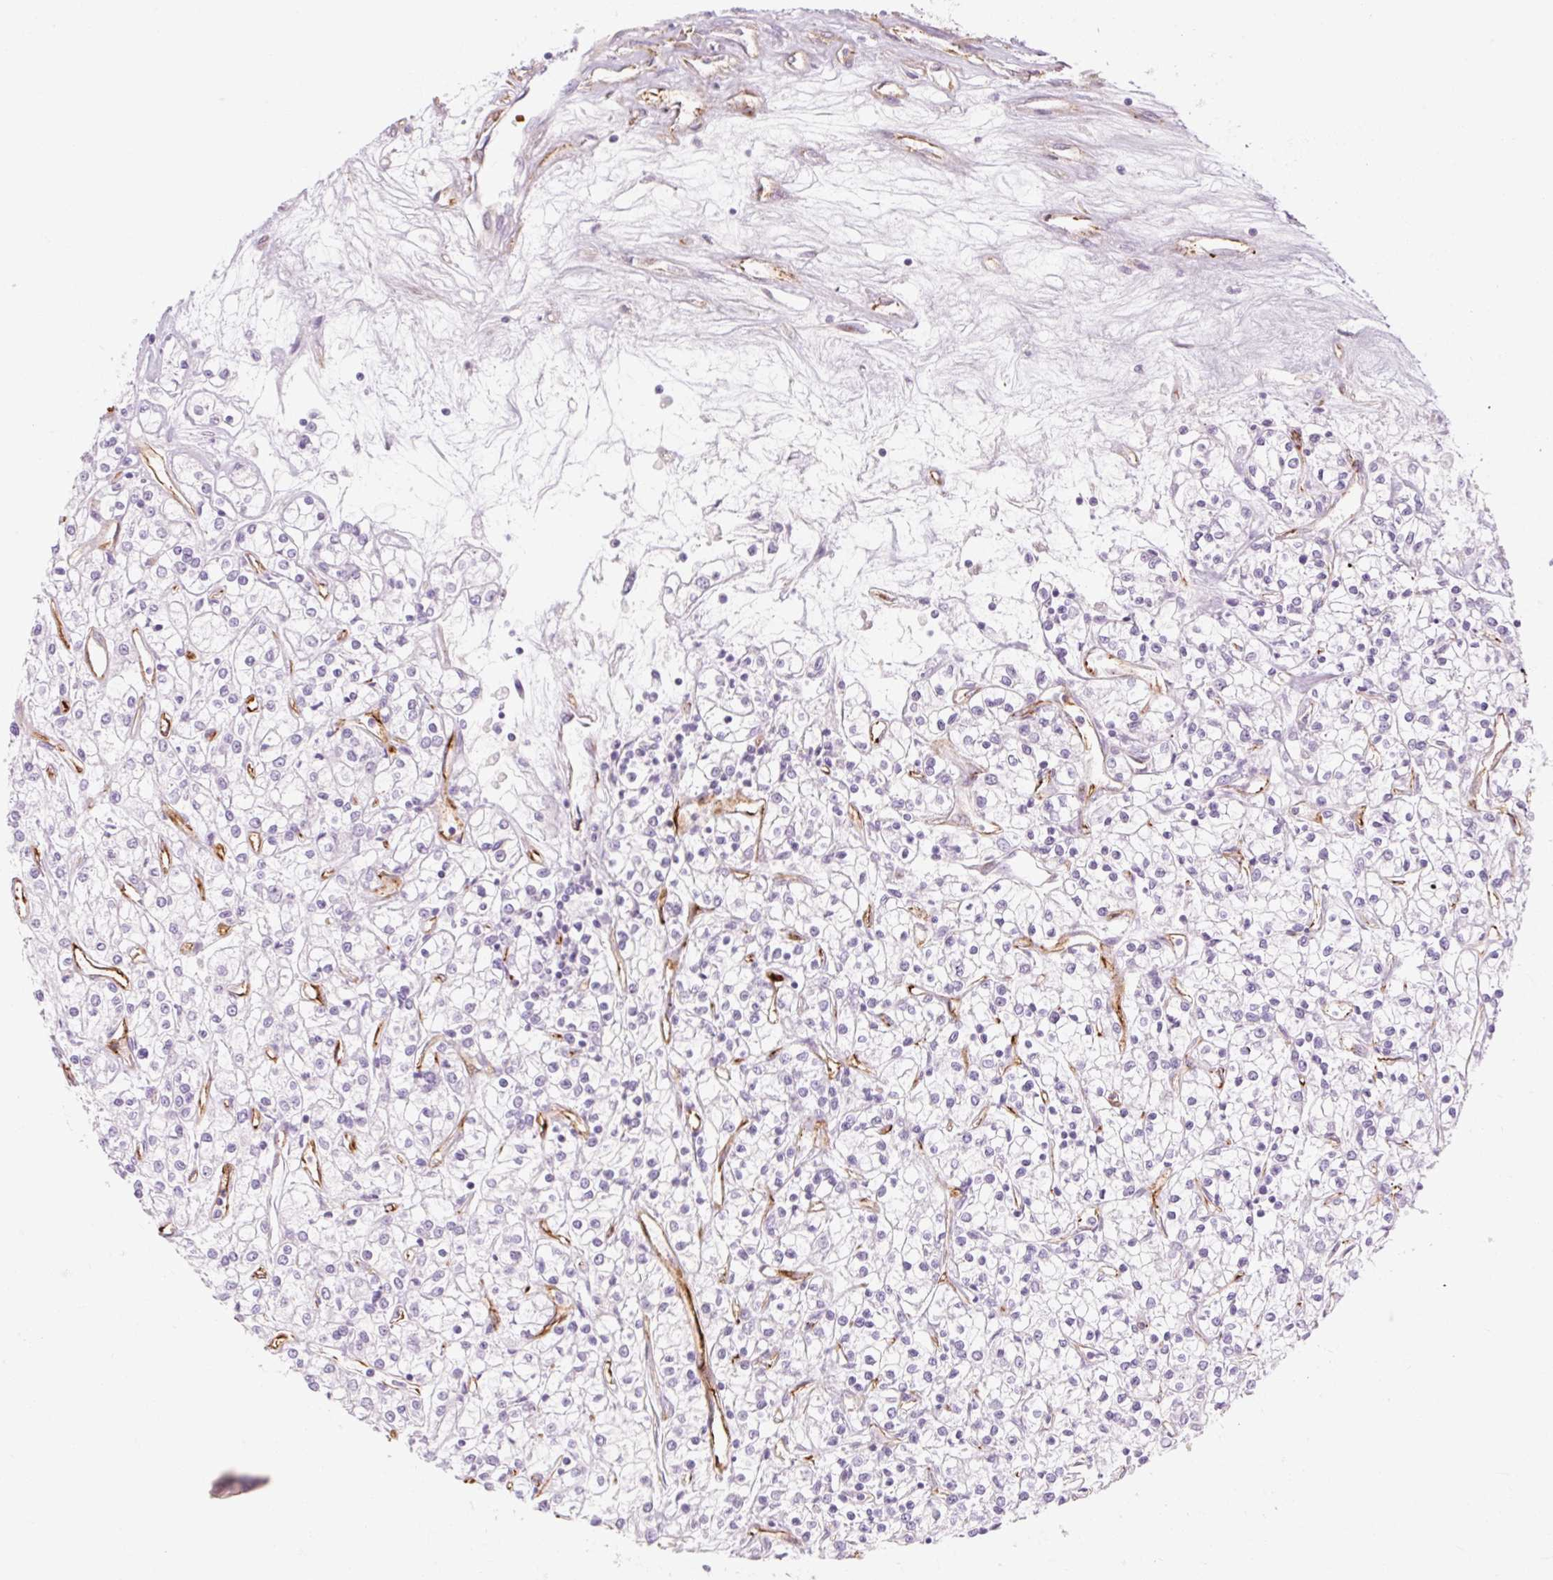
{"staining": {"intensity": "negative", "quantity": "none", "location": "none"}, "tissue": "renal cancer", "cell_type": "Tumor cells", "image_type": "cancer", "snomed": [{"axis": "morphology", "description": "Adenocarcinoma, NOS"}, {"axis": "topography", "description": "Kidney"}], "caption": "IHC photomicrograph of renal cancer (adenocarcinoma) stained for a protein (brown), which shows no positivity in tumor cells.", "gene": "TAF1L", "patient": {"sex": "female", "age": 59}}